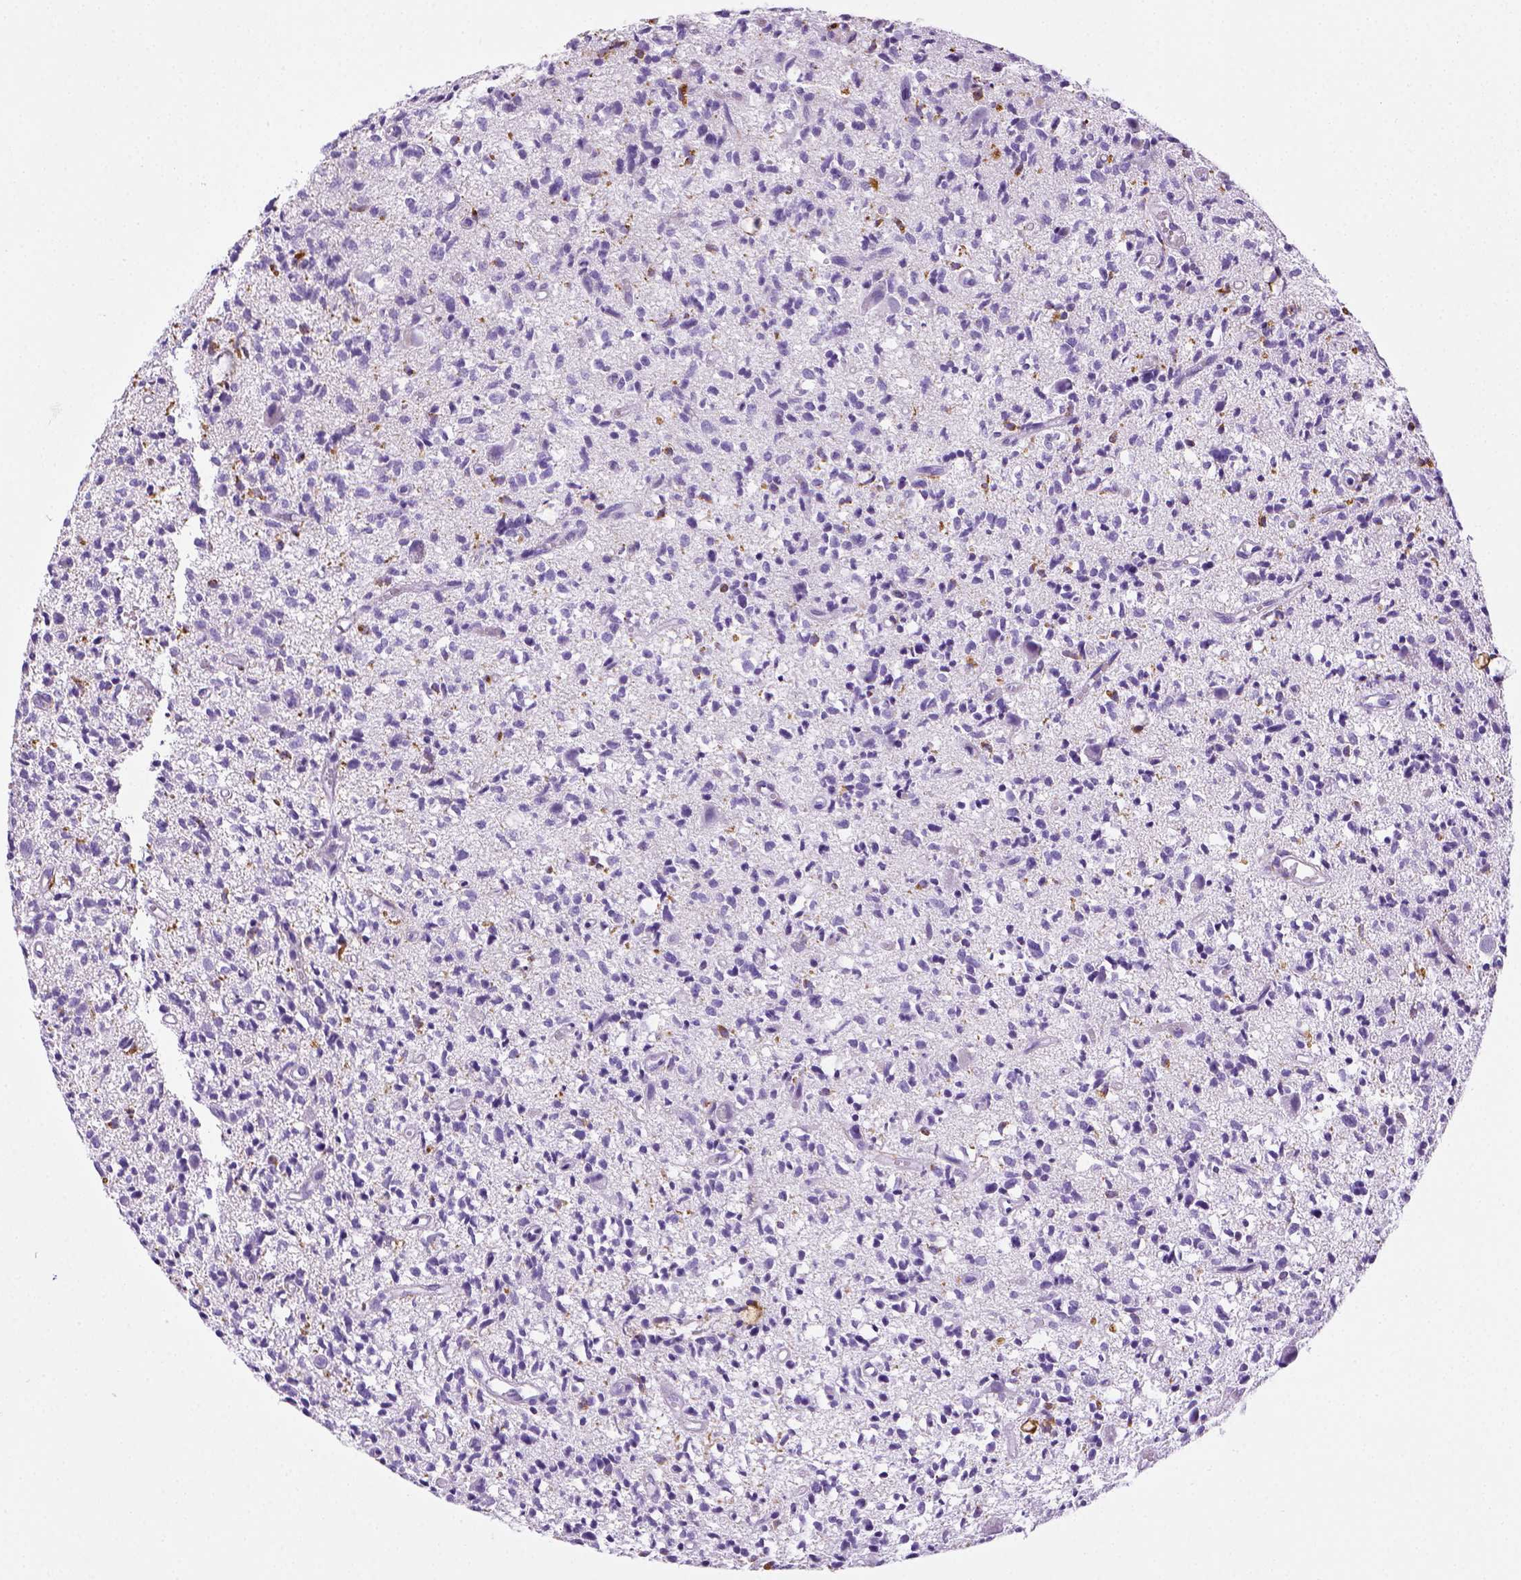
{"staining": {"intensity": "negative", "quantity": "none", "location": "none"}, "tissue": "glioma", "cell_type": "Tumor cells", "image_type": "cancer", "snomed": [{"axis": "morphology", "description": "Glioma, malignant, Low grade"}, {"axis": "topography", "description": "Brain"}], "caption": "High power microscopy micrograph of an immunohistochemistry (IHC) photomicrograph of glioma, revealing no significant staining in tumor cells.", "gene": "CD68", "patient": {"sex": "male", "age": 64}}